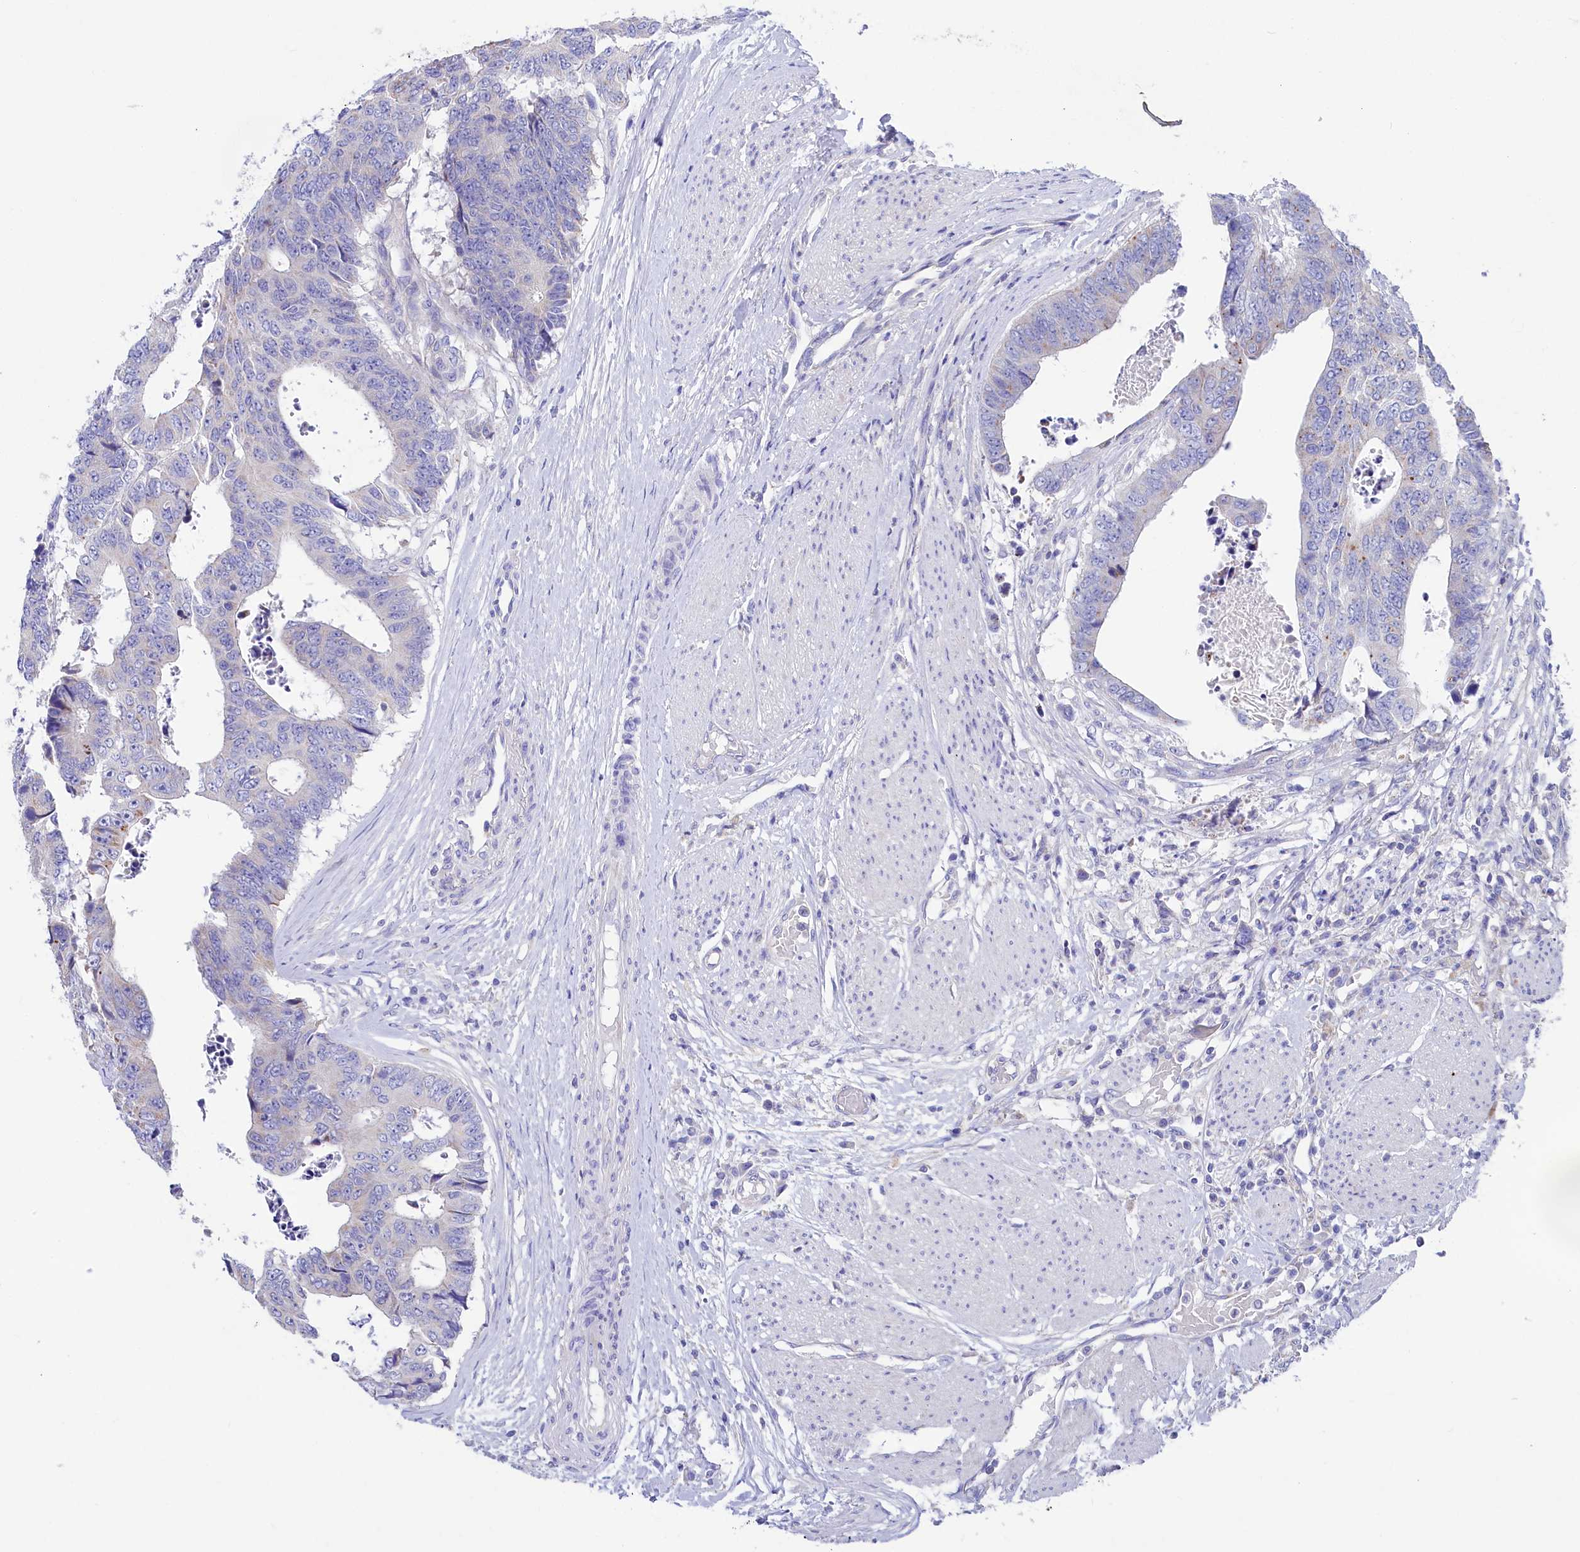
{"staining": {"intensity": "negative", "quantity": "none", "location": "none"}, "tissue": "colorectal cancer", "cell_type": "Tumor cells", "image_type": "cancer", "snomed": [{"axis": "morphology", "description": "Adenocarcinoma, NOS"}, {"axis": "topography", "description": "Rectum"}], "caption": "A photomicrograph of colorectal adenocarcinoma stained for a protein demonstrates no brown staining in tumor cells.", "gene": "VPS26B", "patient": {"sex": "male", "age": 84}}